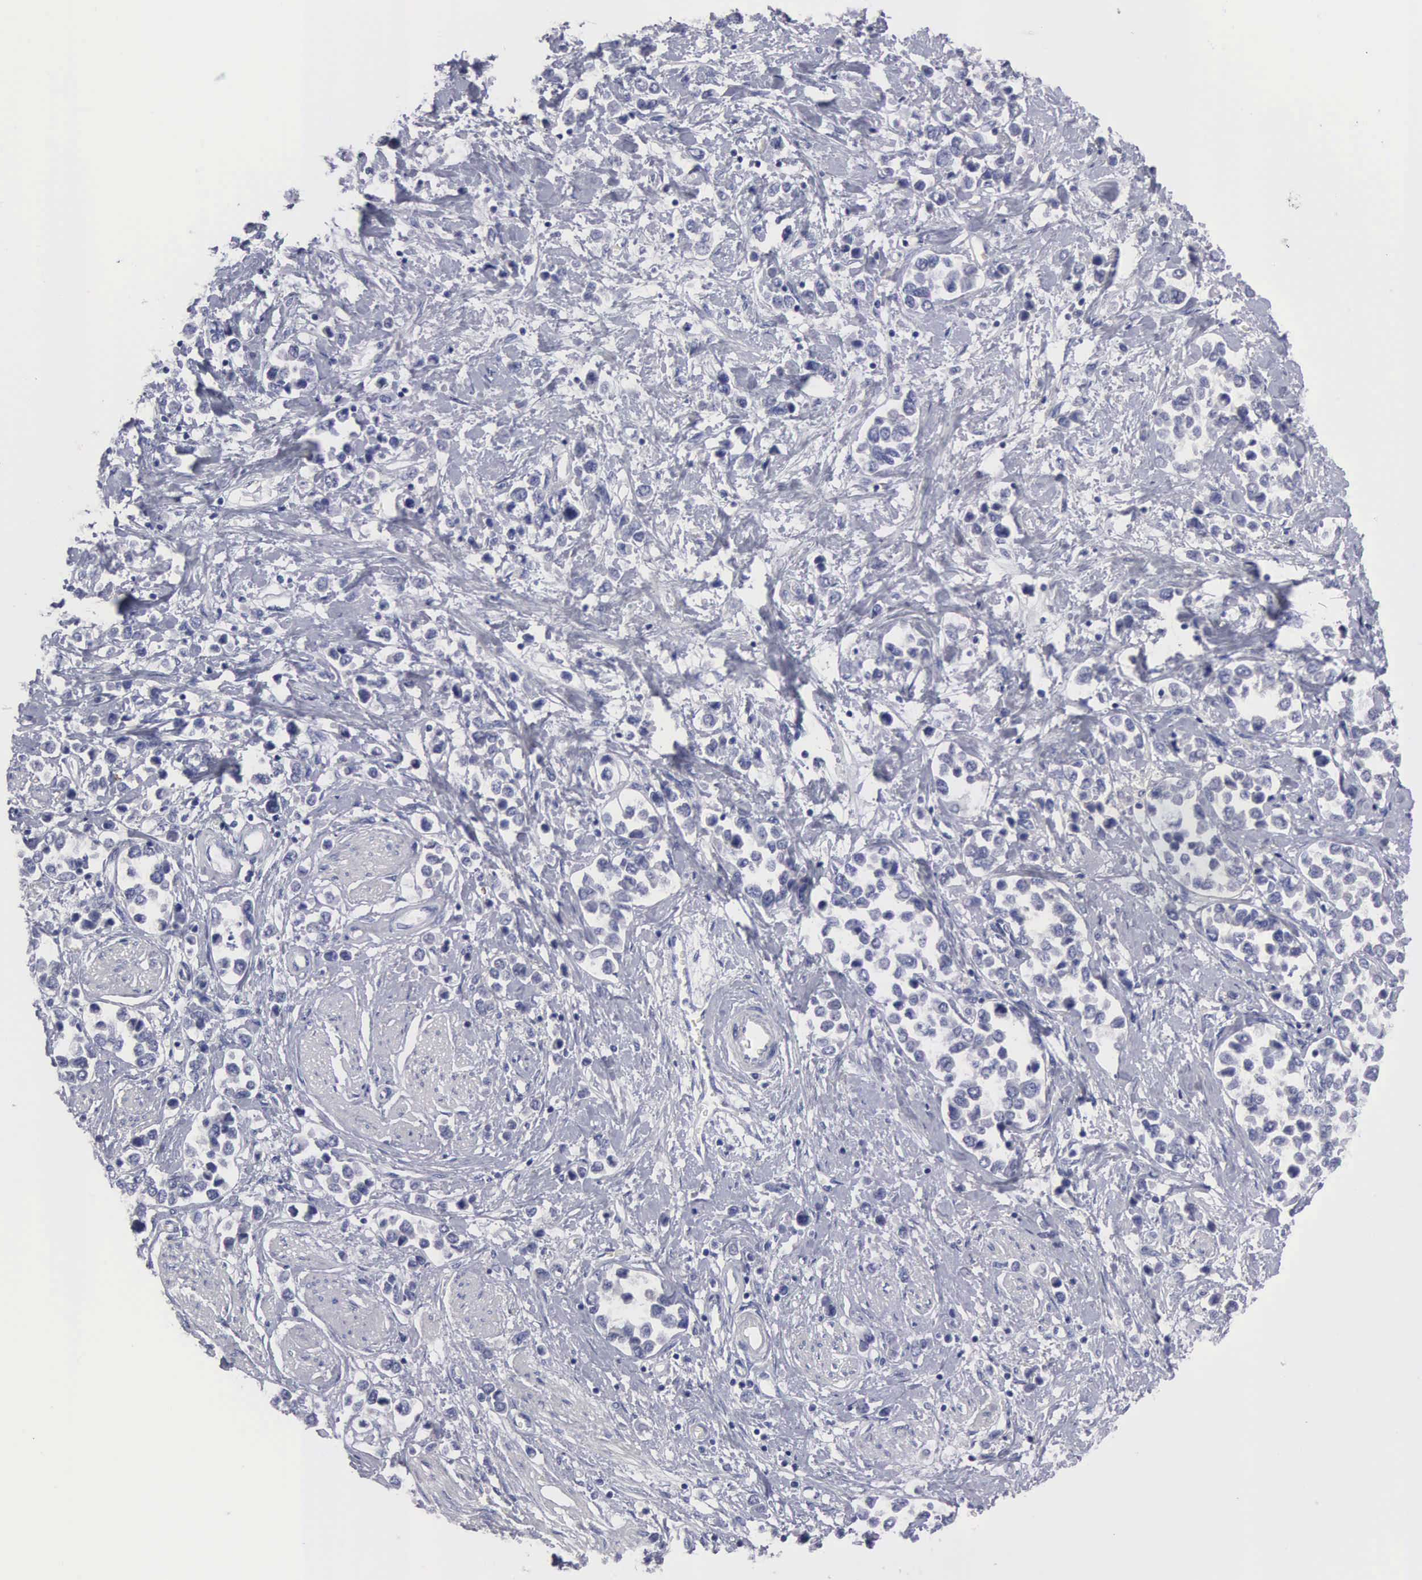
{"staining": {"intensity": "negative", "quantity": "none", "location": "none"}, "tissue": "stomach cancer", "cell_type": "Tumor cells", "image_type": "cancer", "snomed": [{"axis": "morphology", "description": "Adenocarcinoma, NOS"}, {"axis": "topography", "description": "Stomach, upper"}], "caption": "IHC of human adenocarcinoma (stomach) reveals no positivity in tumor cells.", "gene": "CEP170B", "patient": {"sex": "male", "age": 76}}